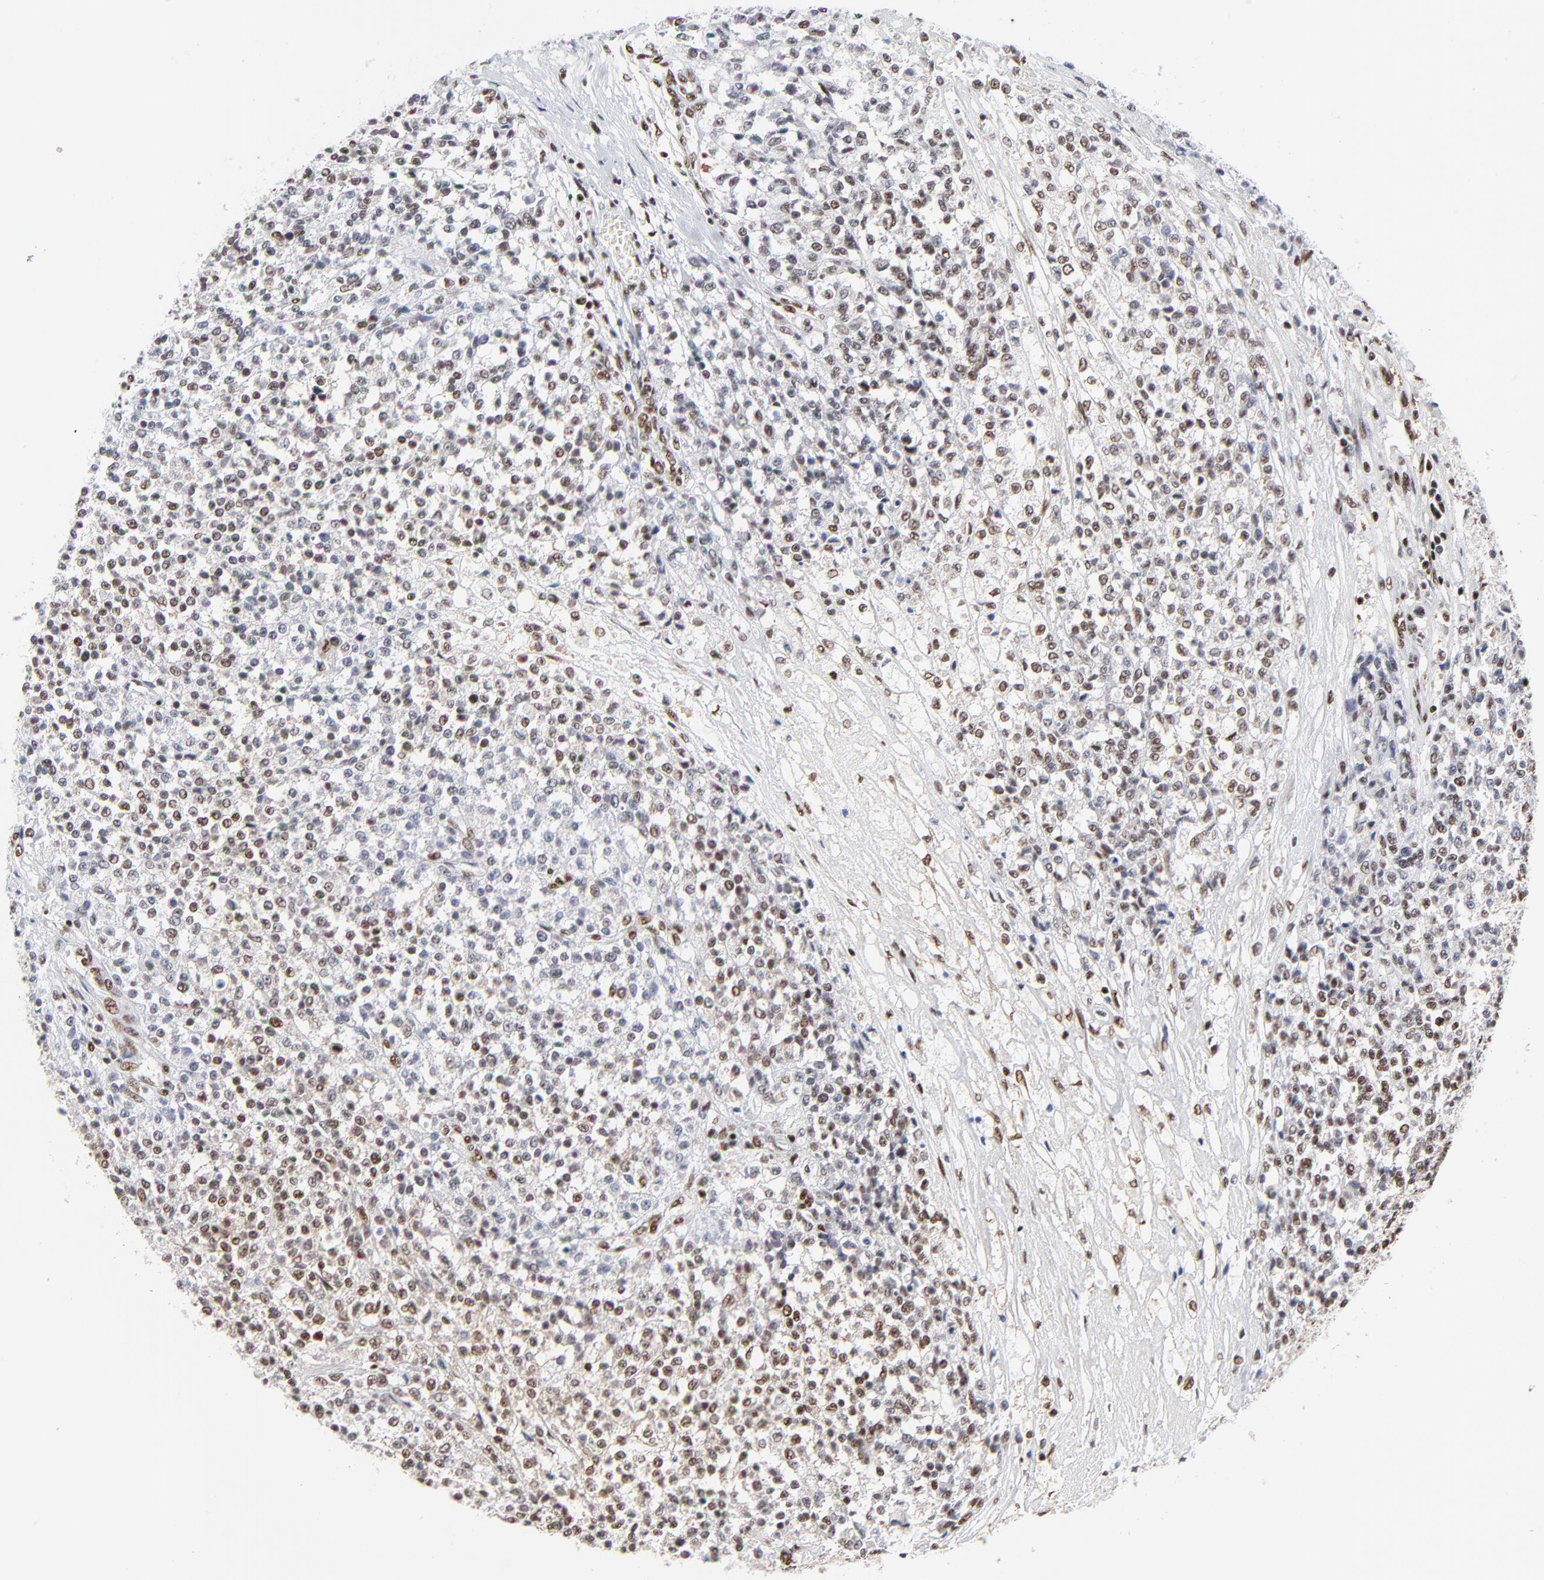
{"staining": {"intensity": "moderate", "quantity": "25%-75%", "location": "nuclear"}, "tissue": "testis cancer", "cell_type": "Tumor cells", "image_type": "cancer", "snomed": [{"axis": "morphology", "description": "Seminoma, NOS"}, {"axis": "topography", "description": "Testis"}], "caption": "This image displays immunohistochemistry staining of human testis cancer, with medium moderate nuclear staining in about 25%-75% of tumor cells.", "gene": "CREB1", "patient": {"sex": "male", "age": 59}}